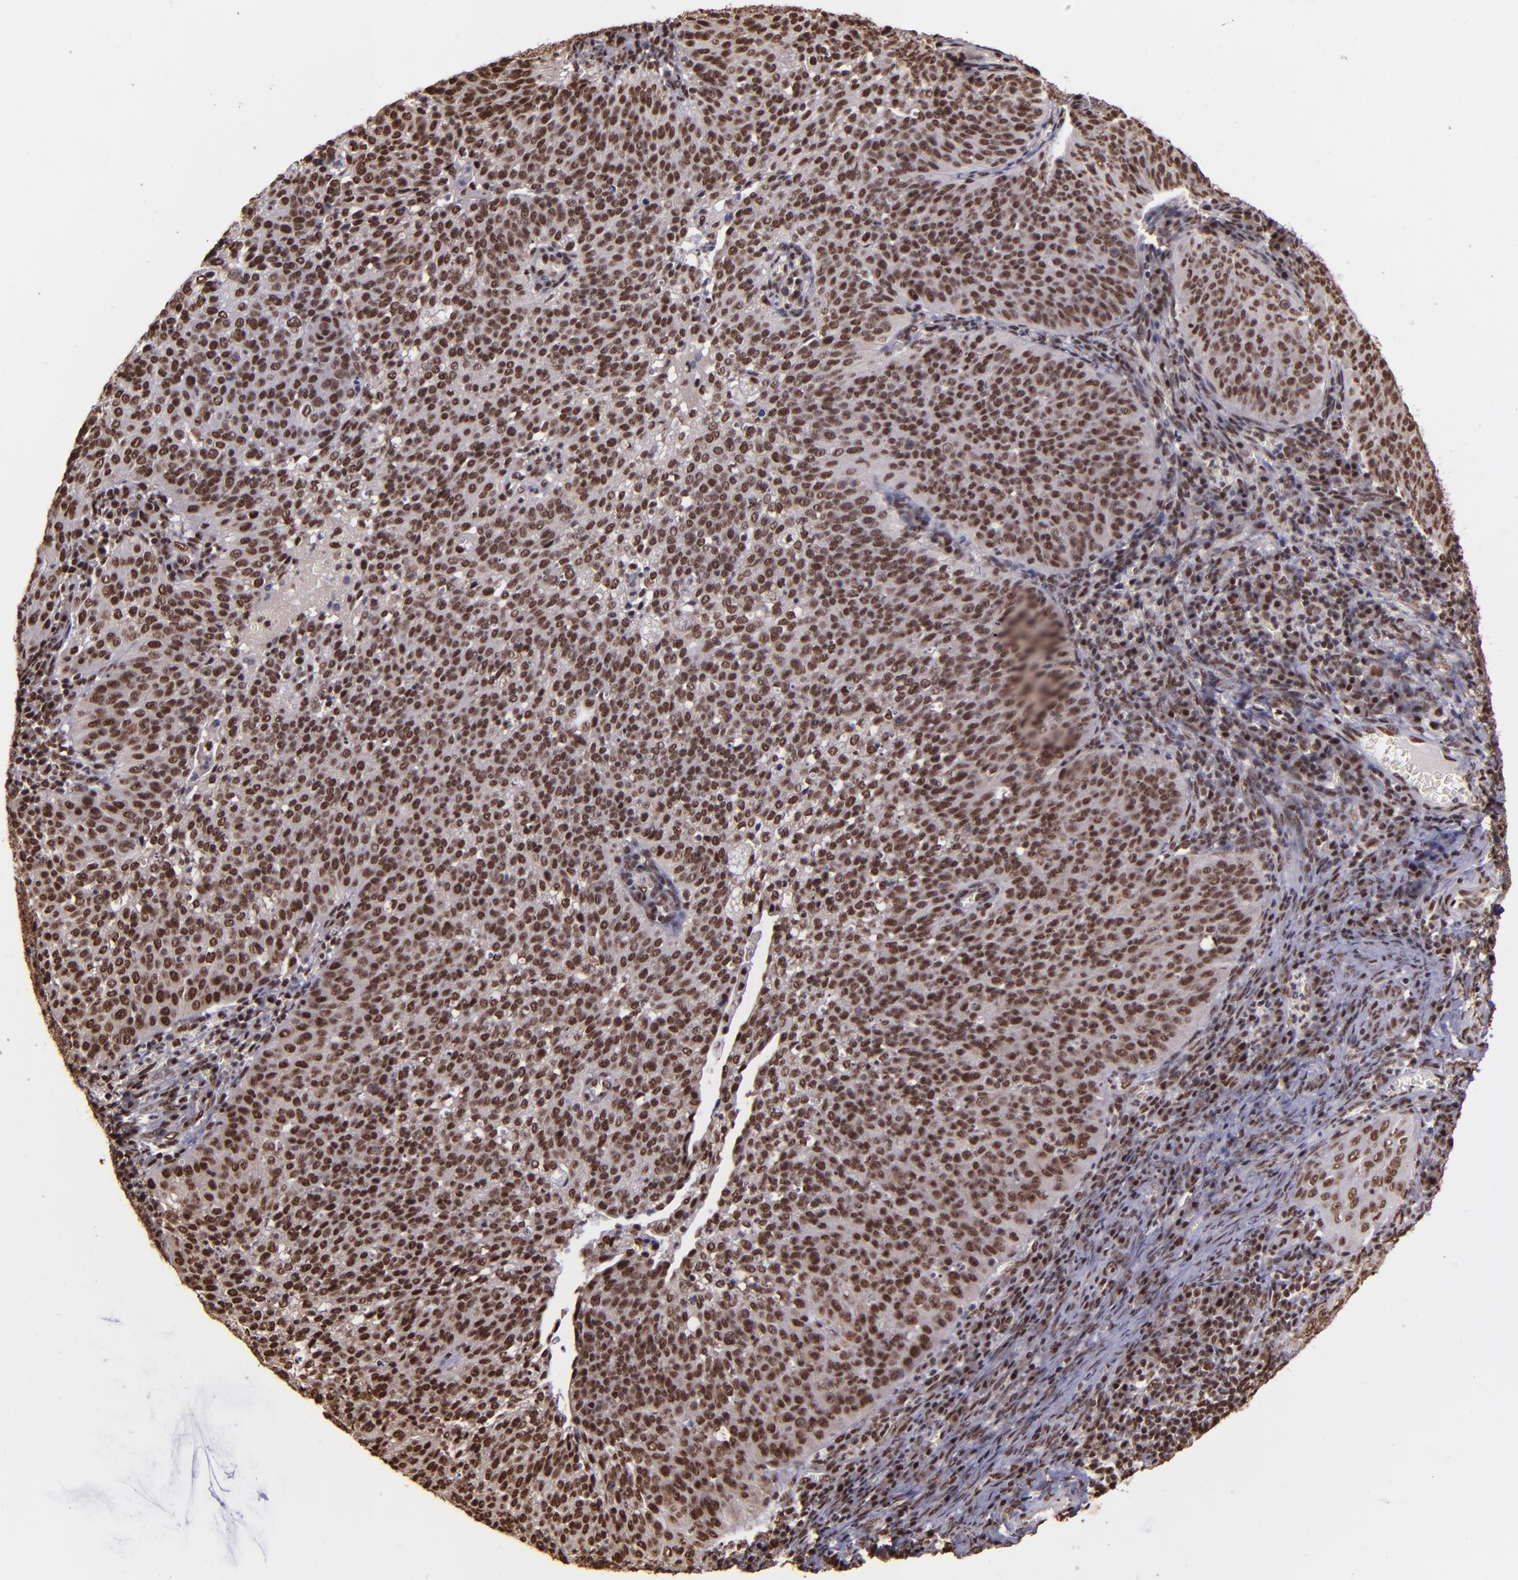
{"staining": {"intensity": "strong", "quantity": ">75%", "location": "nuclear"}, "tissue": "cervical cancer", "cell_type": "Tumor cells", "image_type": "cancer", "snomed": [{"axis": "morphology", "description": "Squamous cell carcinoma, NOS"}, {"axis": "topography", "description": "Cervix"}], "caption": "Squamous cell carcinoma (cervical) stained with a protein marker exhibits strong staining in tumor cells.", "gene": "PQBP1", "patient": {"sex": "female", "age": 39}}